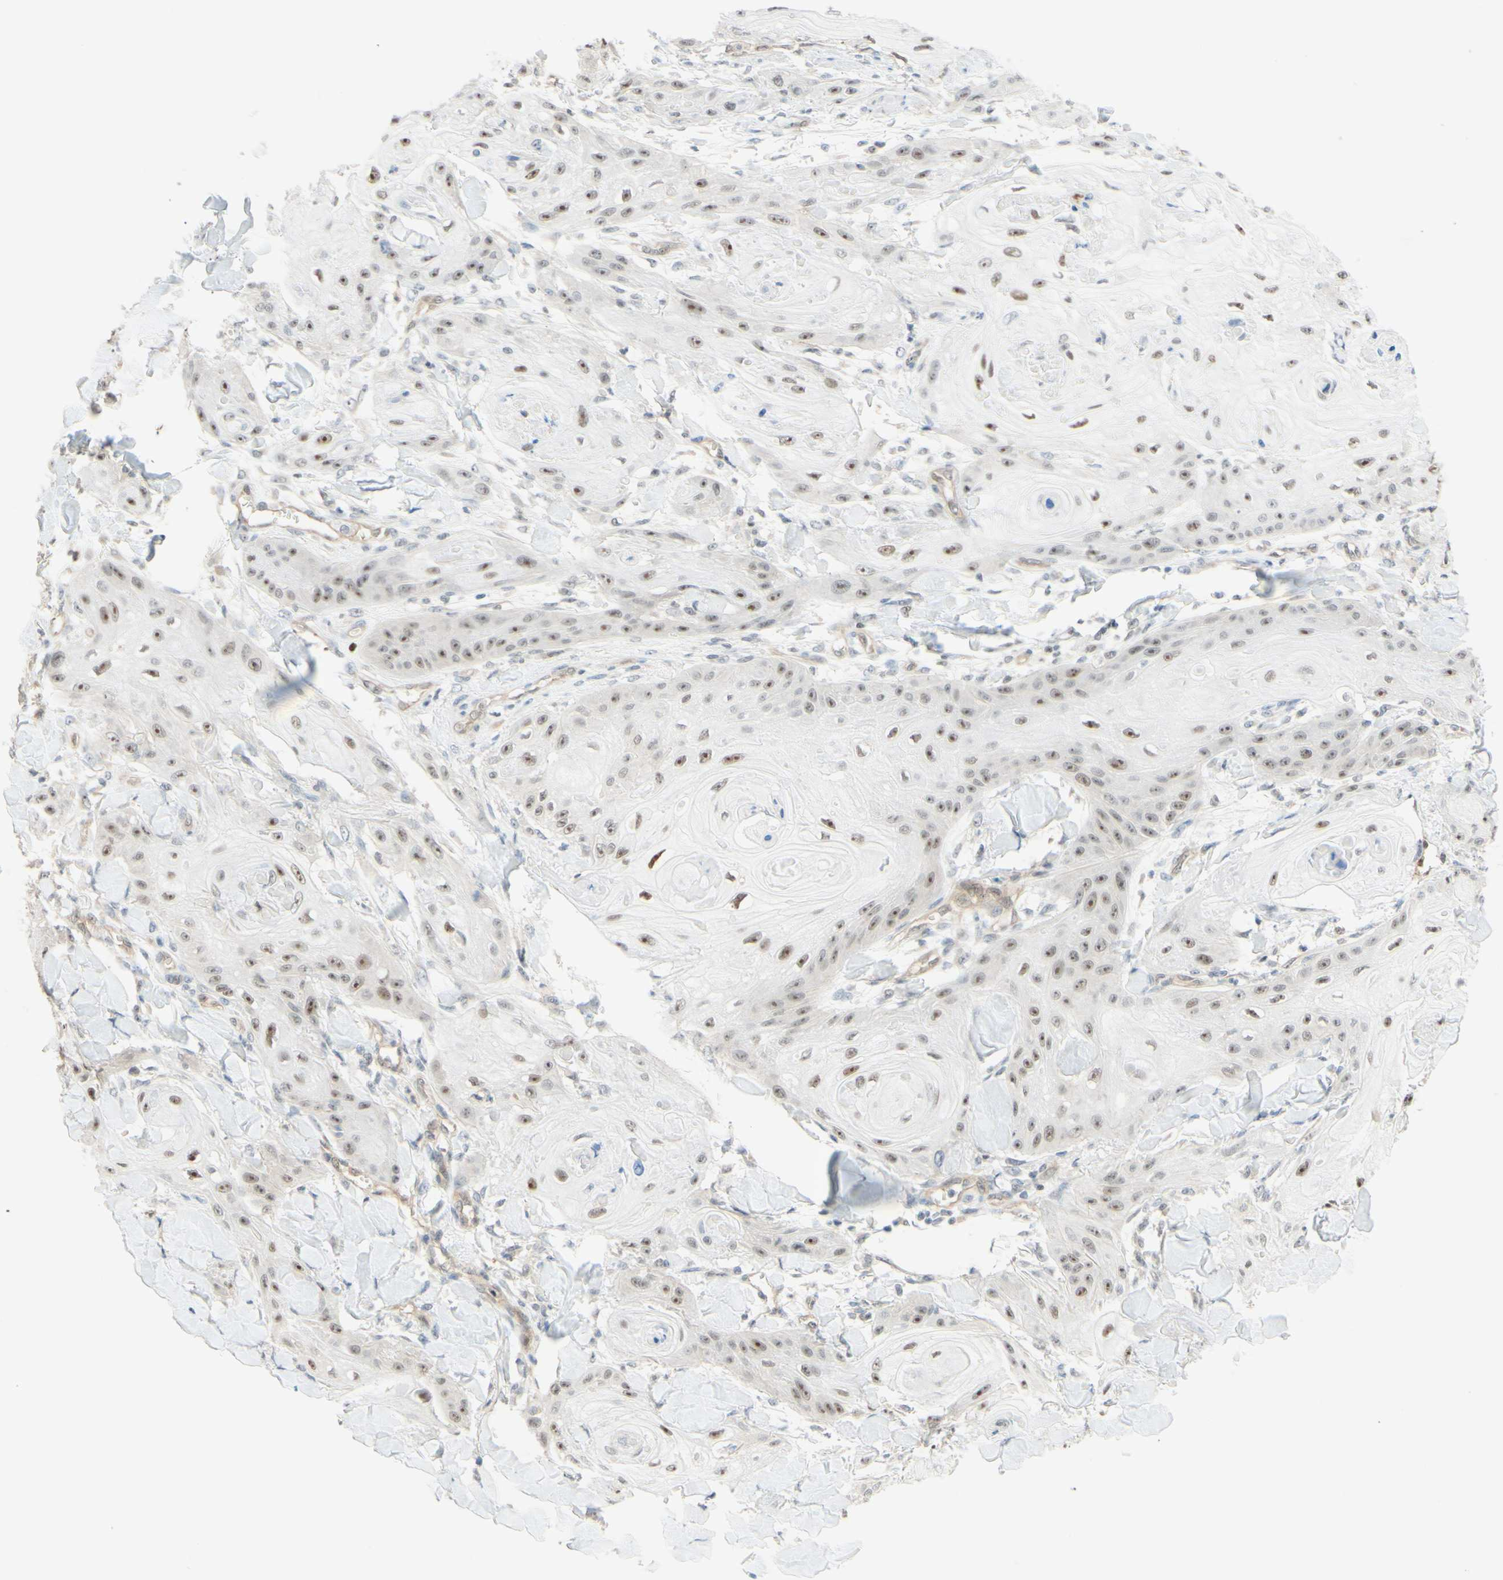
{"staining": {"intensity": "weak", "quantity": "25%-75%", "location": "nuclear"}, "tissue": "skin cancer", "cell_type": "Tumor cells", "image_type": "cancer", "snomed": [{"axis": "morphology", "description": "Squamous cell carcinoma, NOS"}, {"axis": "topography", "description": "Skin"}], "caption": "Squamous cell carcinoma (skin) stained for a protein displays weak nuclear positivity in tumor cells.", "gene": "POLB", "patient": {"sex": "male", "age": 74}}